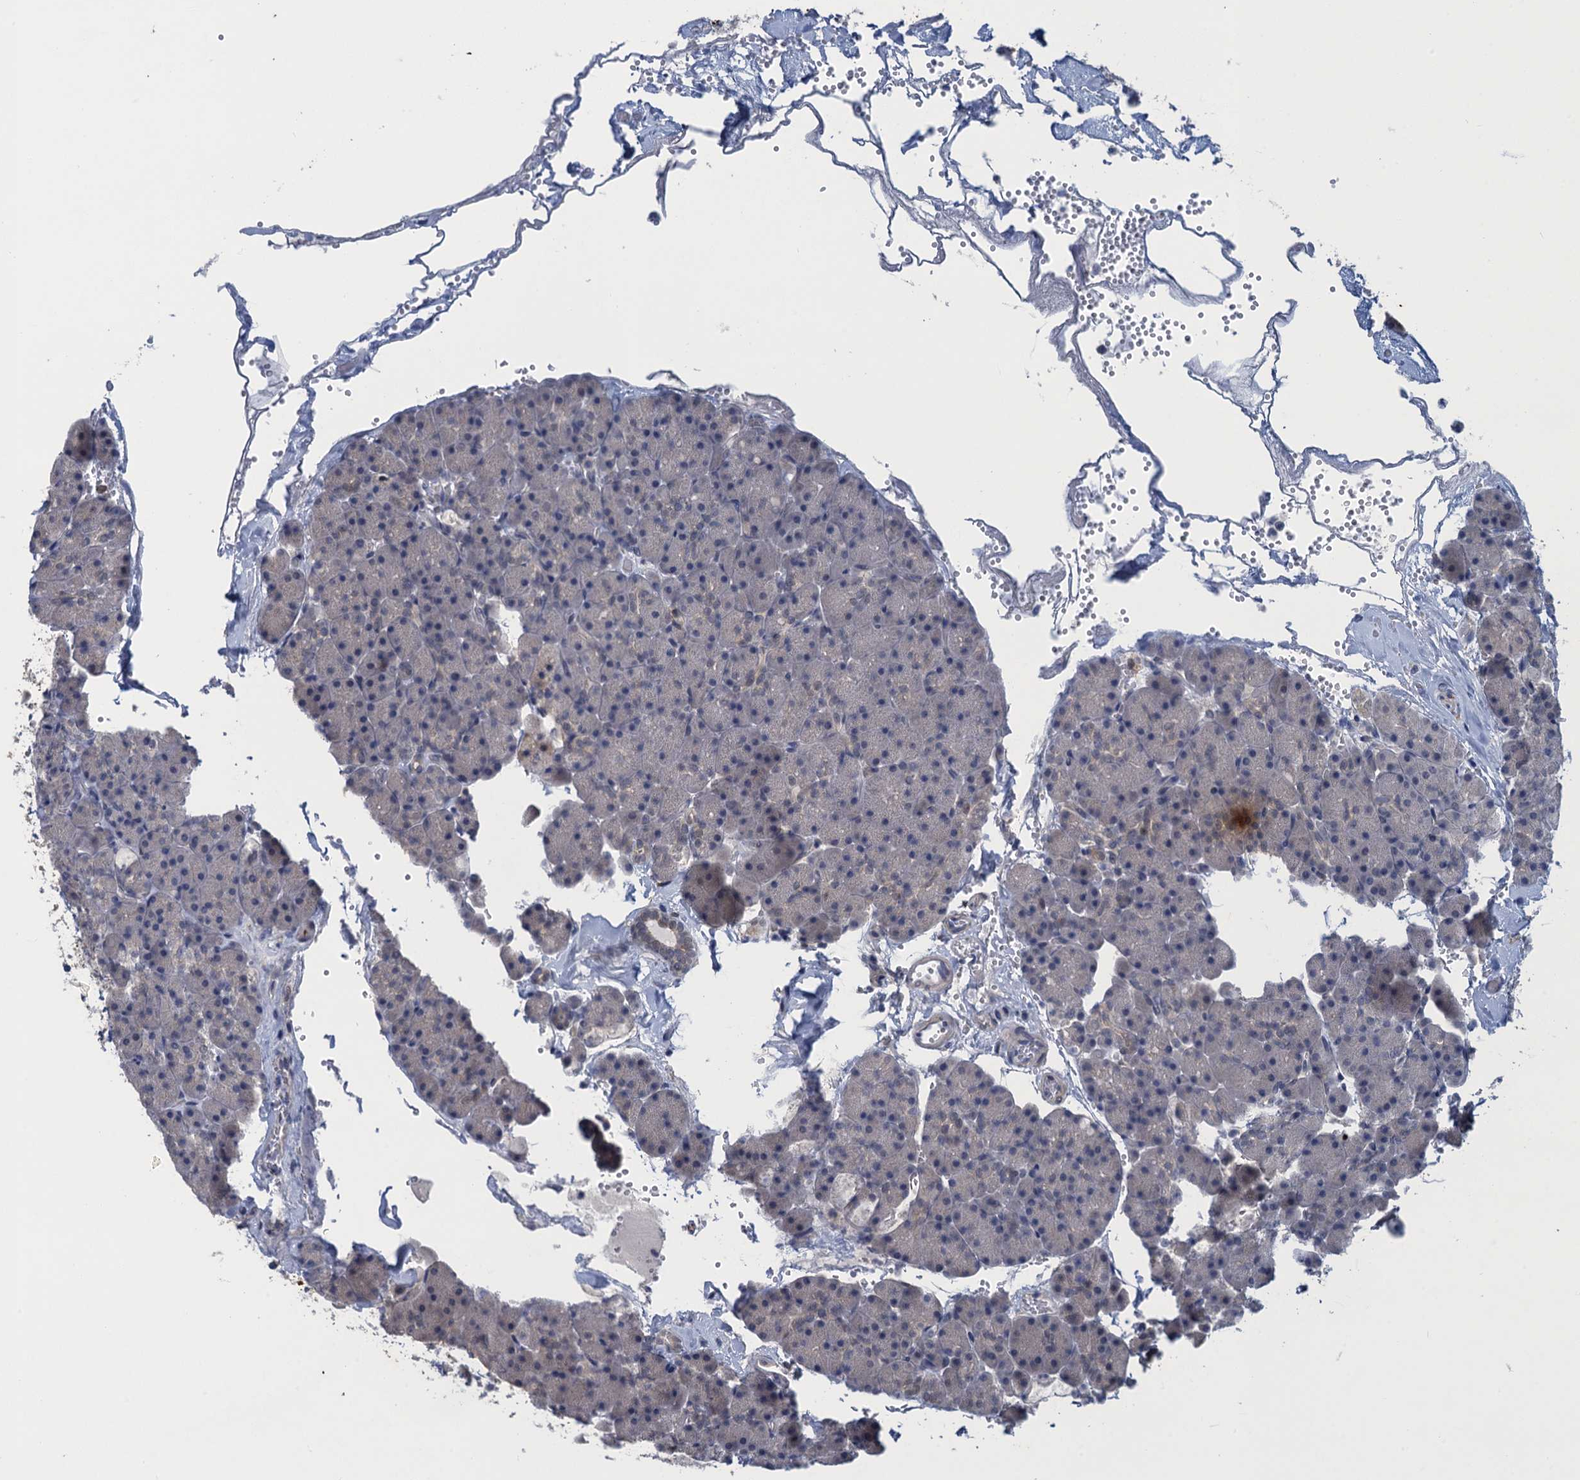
{"staining": {"intensity": "strong", "quantity": "<25%", "location": "cytoplasmic/membranous"}, "tissue": "pancreas", "cell_type": "Exocrine glandular cells", "image_type": "normal", "snomed": [{"axis": "morphology", "description": "Normal tissue, NOS"}, {"axis": "topography", "description": "Pancreas"}], "caption": "Protein analysis of benign pancreas displays strong cytoplasmic/membranous staining in approximately <25% of exocrine glandular cells.", "gene": "MRFAP1", "patient": {"sex": "male", "age": 36}}